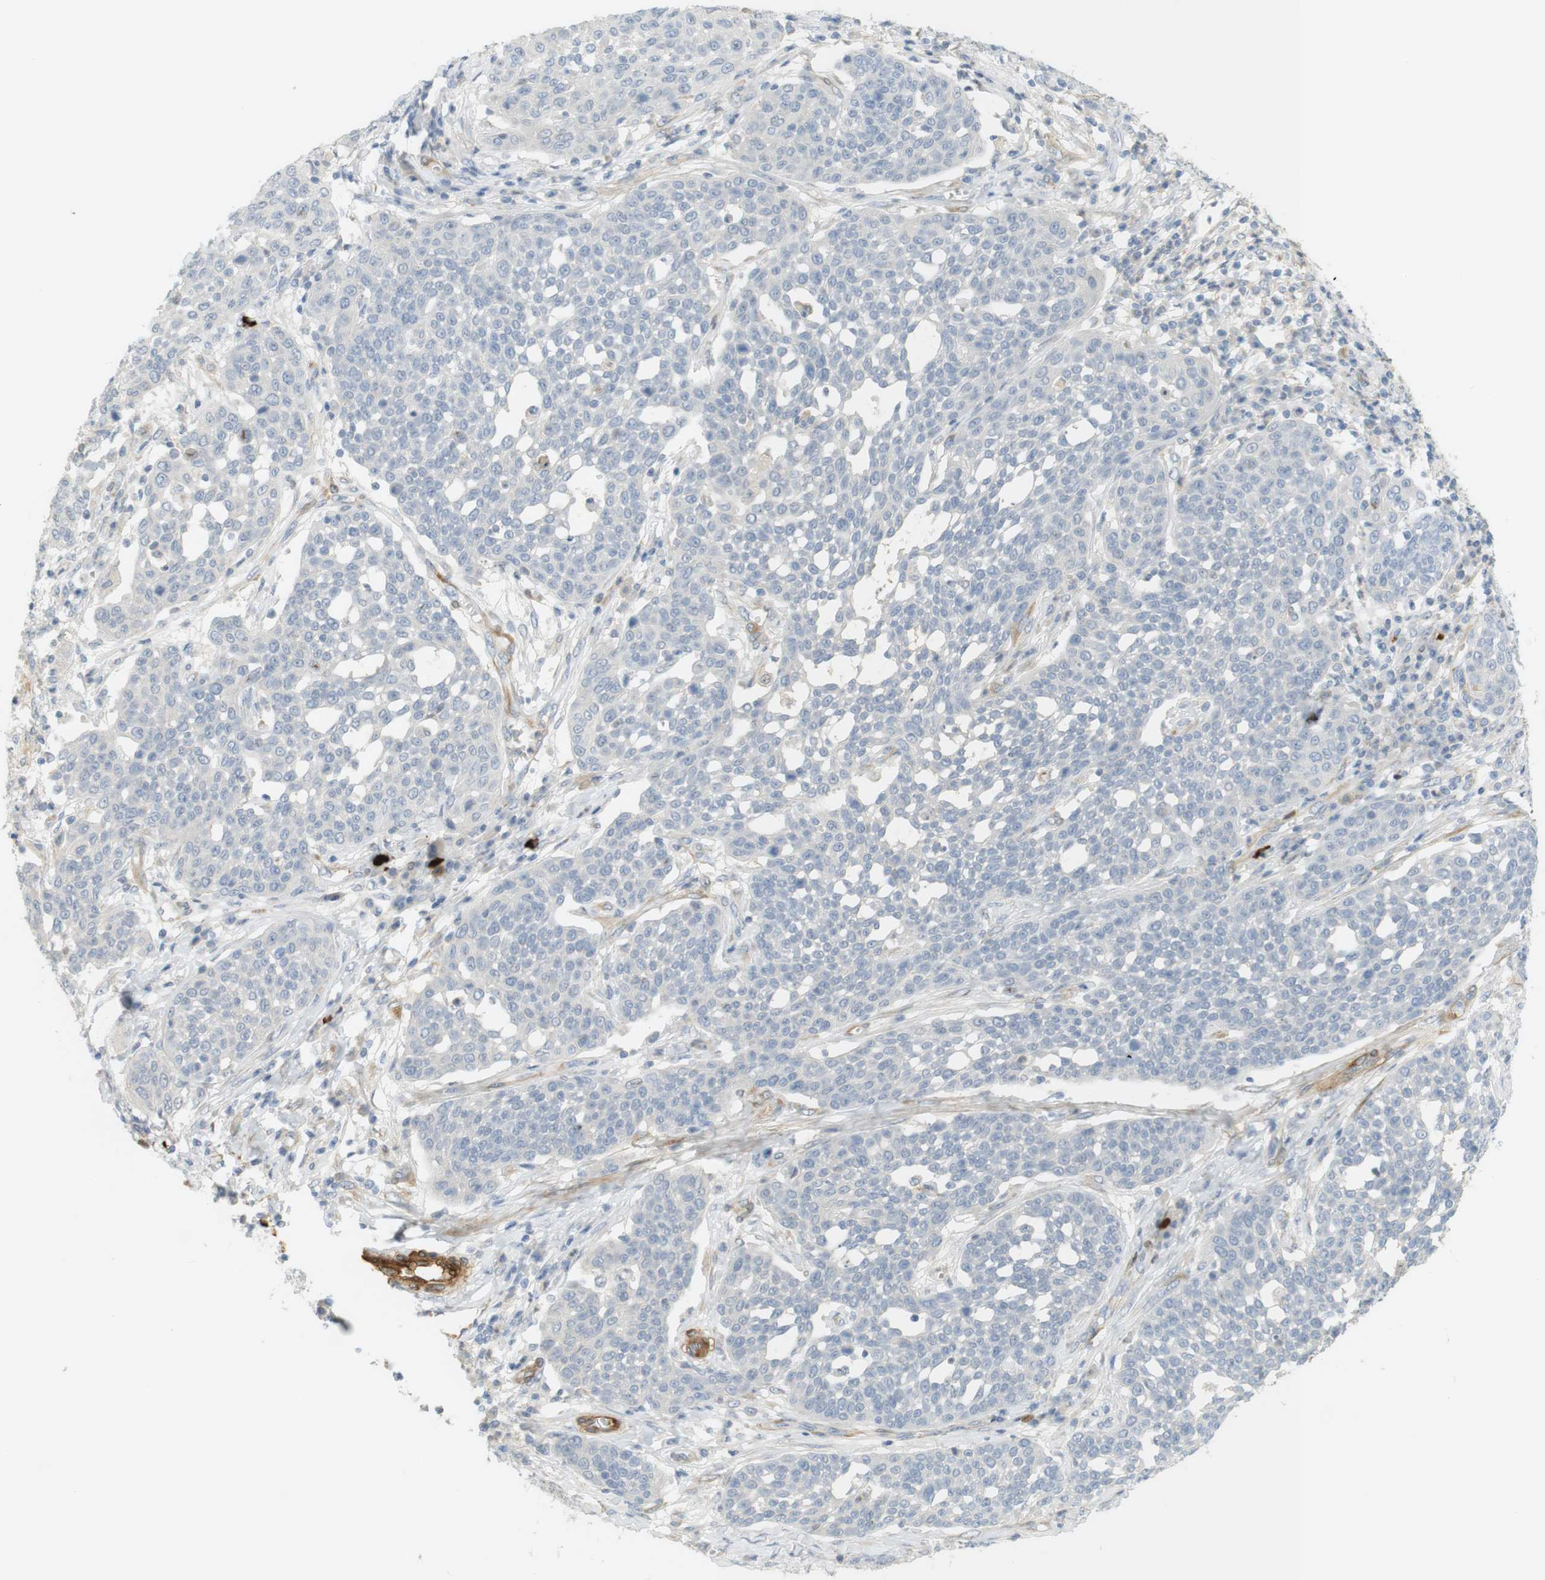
{"staining": {"intensity": "negative", "quantity": "none", "location": "none"}, "tissue": "cervical cancer", "cell_type": "Tumor cells", "image_type": "cancer", "snomed": [{"axis": "morphology", "description": "Squamous cell carcinoma, NOS"}, {"axis": "topography", "description": "Cervix"}], "caption": "Cervical squamous cell carcinoma was stained to show a protein in brown. There is no significant expression in tumor cells. The staining is performed using DAB (3,3'-diaminobenzidine) brown chromogen with nuclei counter-stained in using hematoxylin.", "gene": "PDE3A", "patient": {"sex": "female", "age": 34}}